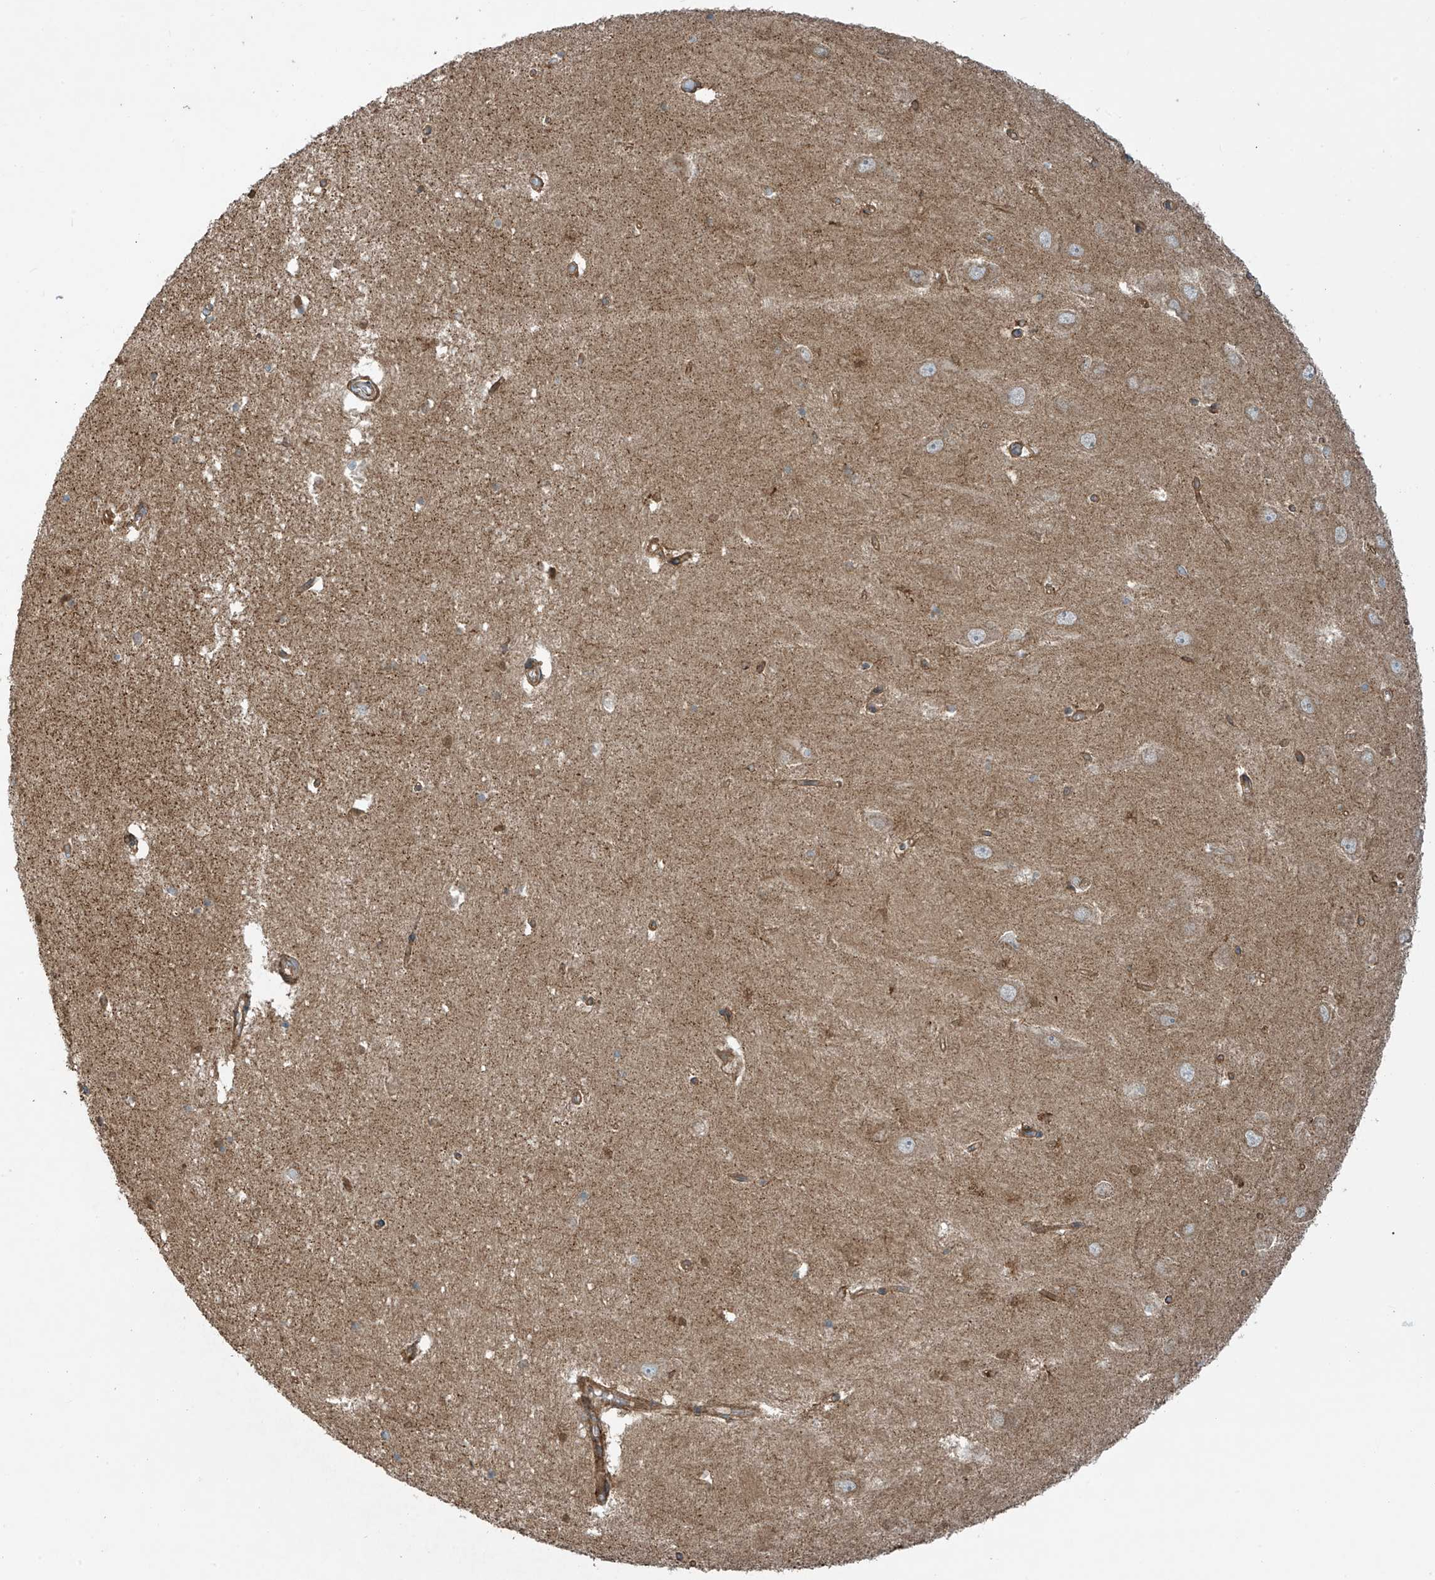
{"staining": {"intensity": "moderate", "quantity": "<25%", "location": "cytoplasmic/membranous,nuclear"}, "tissue": "hippocampus", "cell_type": "Glial cells", "image_type": "normal", "snomed": [{"axis": "morphology", "description": "Normal tissue, NOS"}, {"axis": "topography", "description": "Hippocampus"}], "caption": "A high-resolution photomicrograph shows immunohistochemistry staining of unremarkable hippocampus, which reveals moderate cytoplasmic/membranous,nuclear staining in approximately <25% of glial cells. (DAB = brown stain, brightfield microscopy at high magnification).", "gene": "EIF5B", "patient": {"sex": "male", "age": 45}}